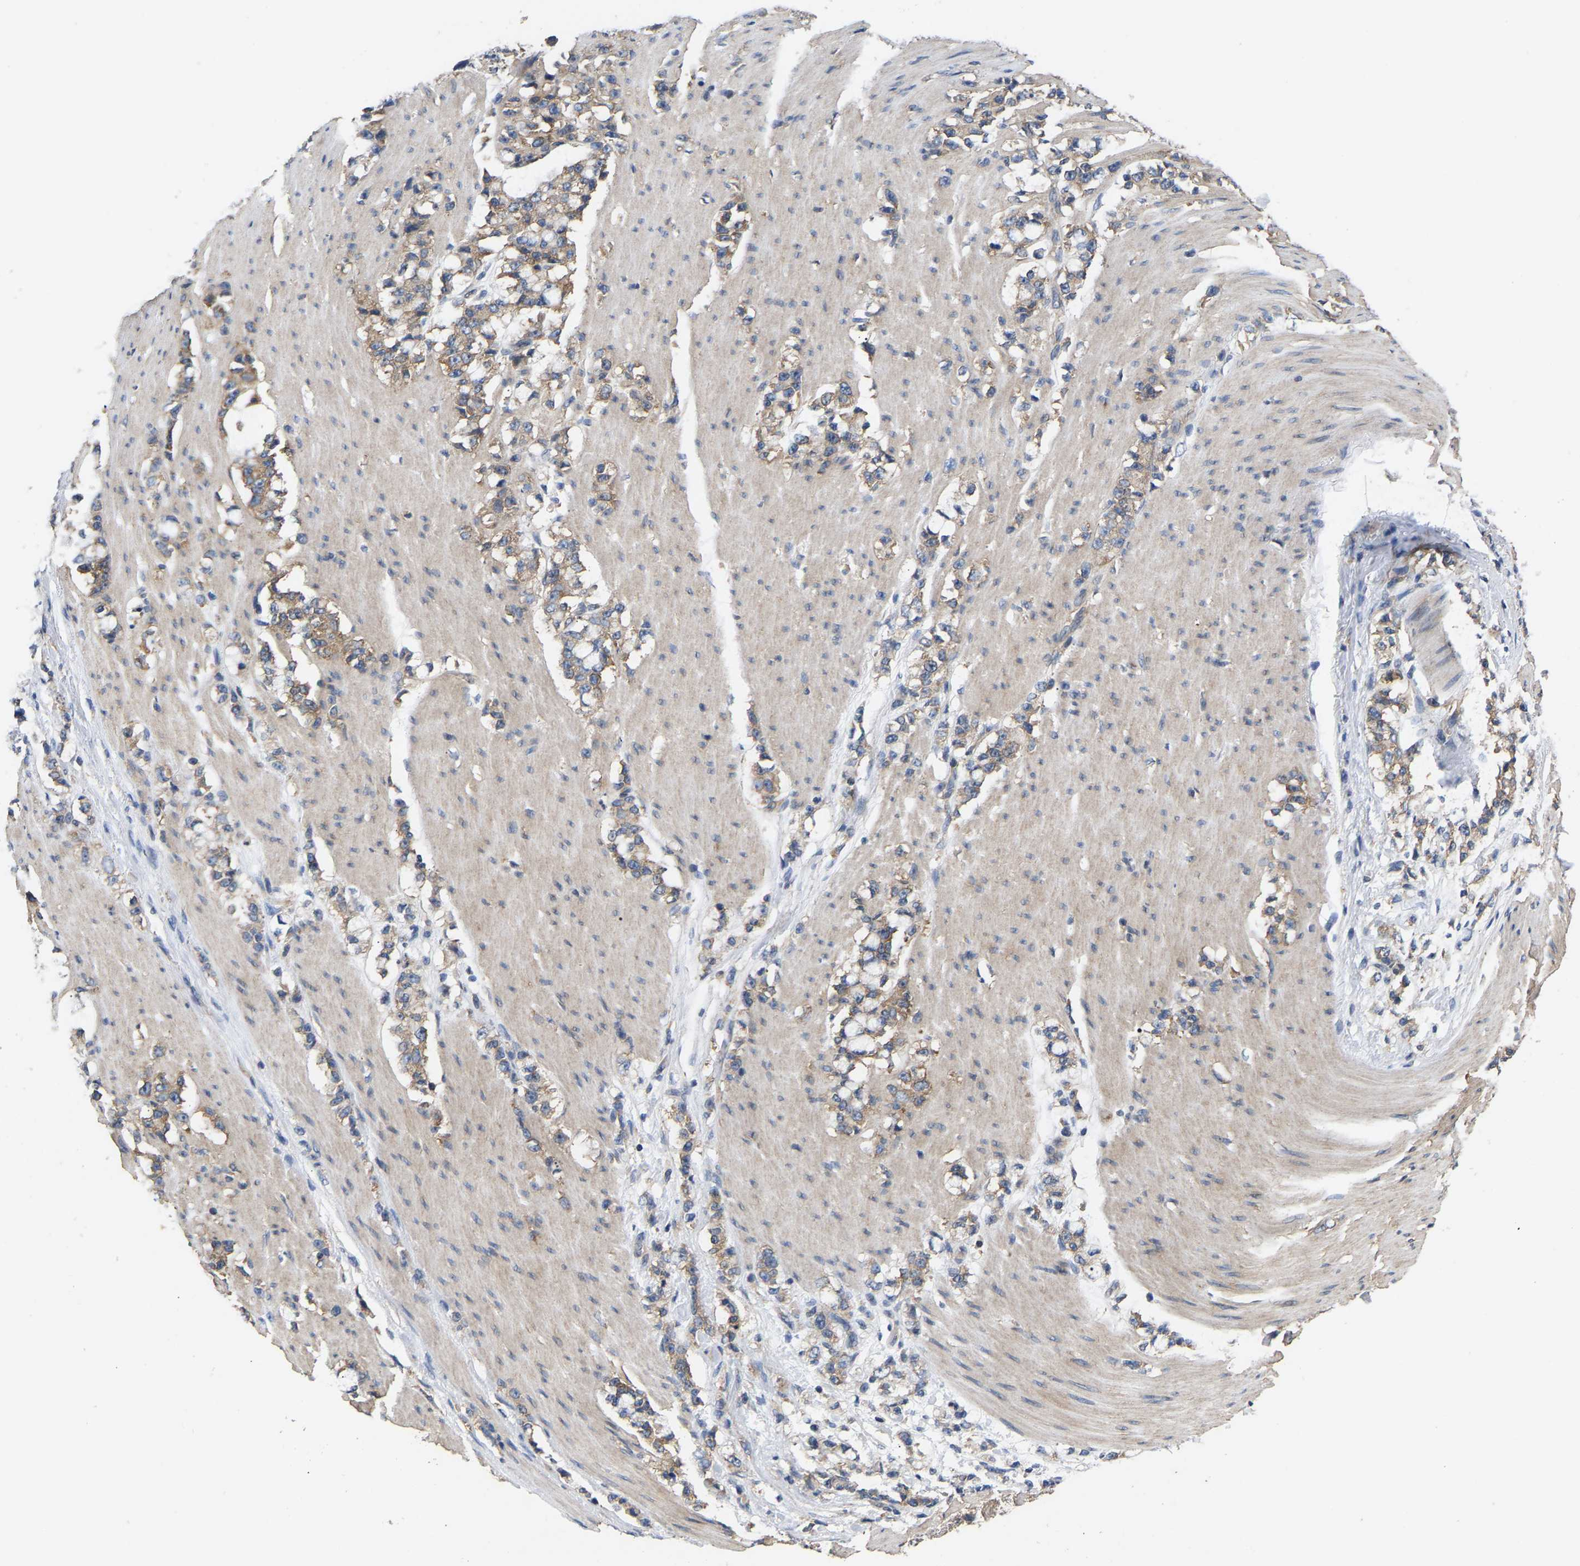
{"staining": {"intensity": "weak", "quantity": ">75%", "location": "cytoplasmic/membranous"}, "tissue": "stomach cancer", "cell_type": "Tumor cells", "image_type": "cancer", "snomed": [{"axis": "morphology", "description": "Adenocarcinoma, NOS"}, {"axis": "topography", "description": "Stomach, lower"}], "caption": "A histopathology image showing weak cytoplasmic/membranous expression in about >75% of tumor cells in stomach cancer, as visualized by brown immunohistochemical staining.", "gene": "AIMP2", "patient": {"sex": "male", "age": 88}}